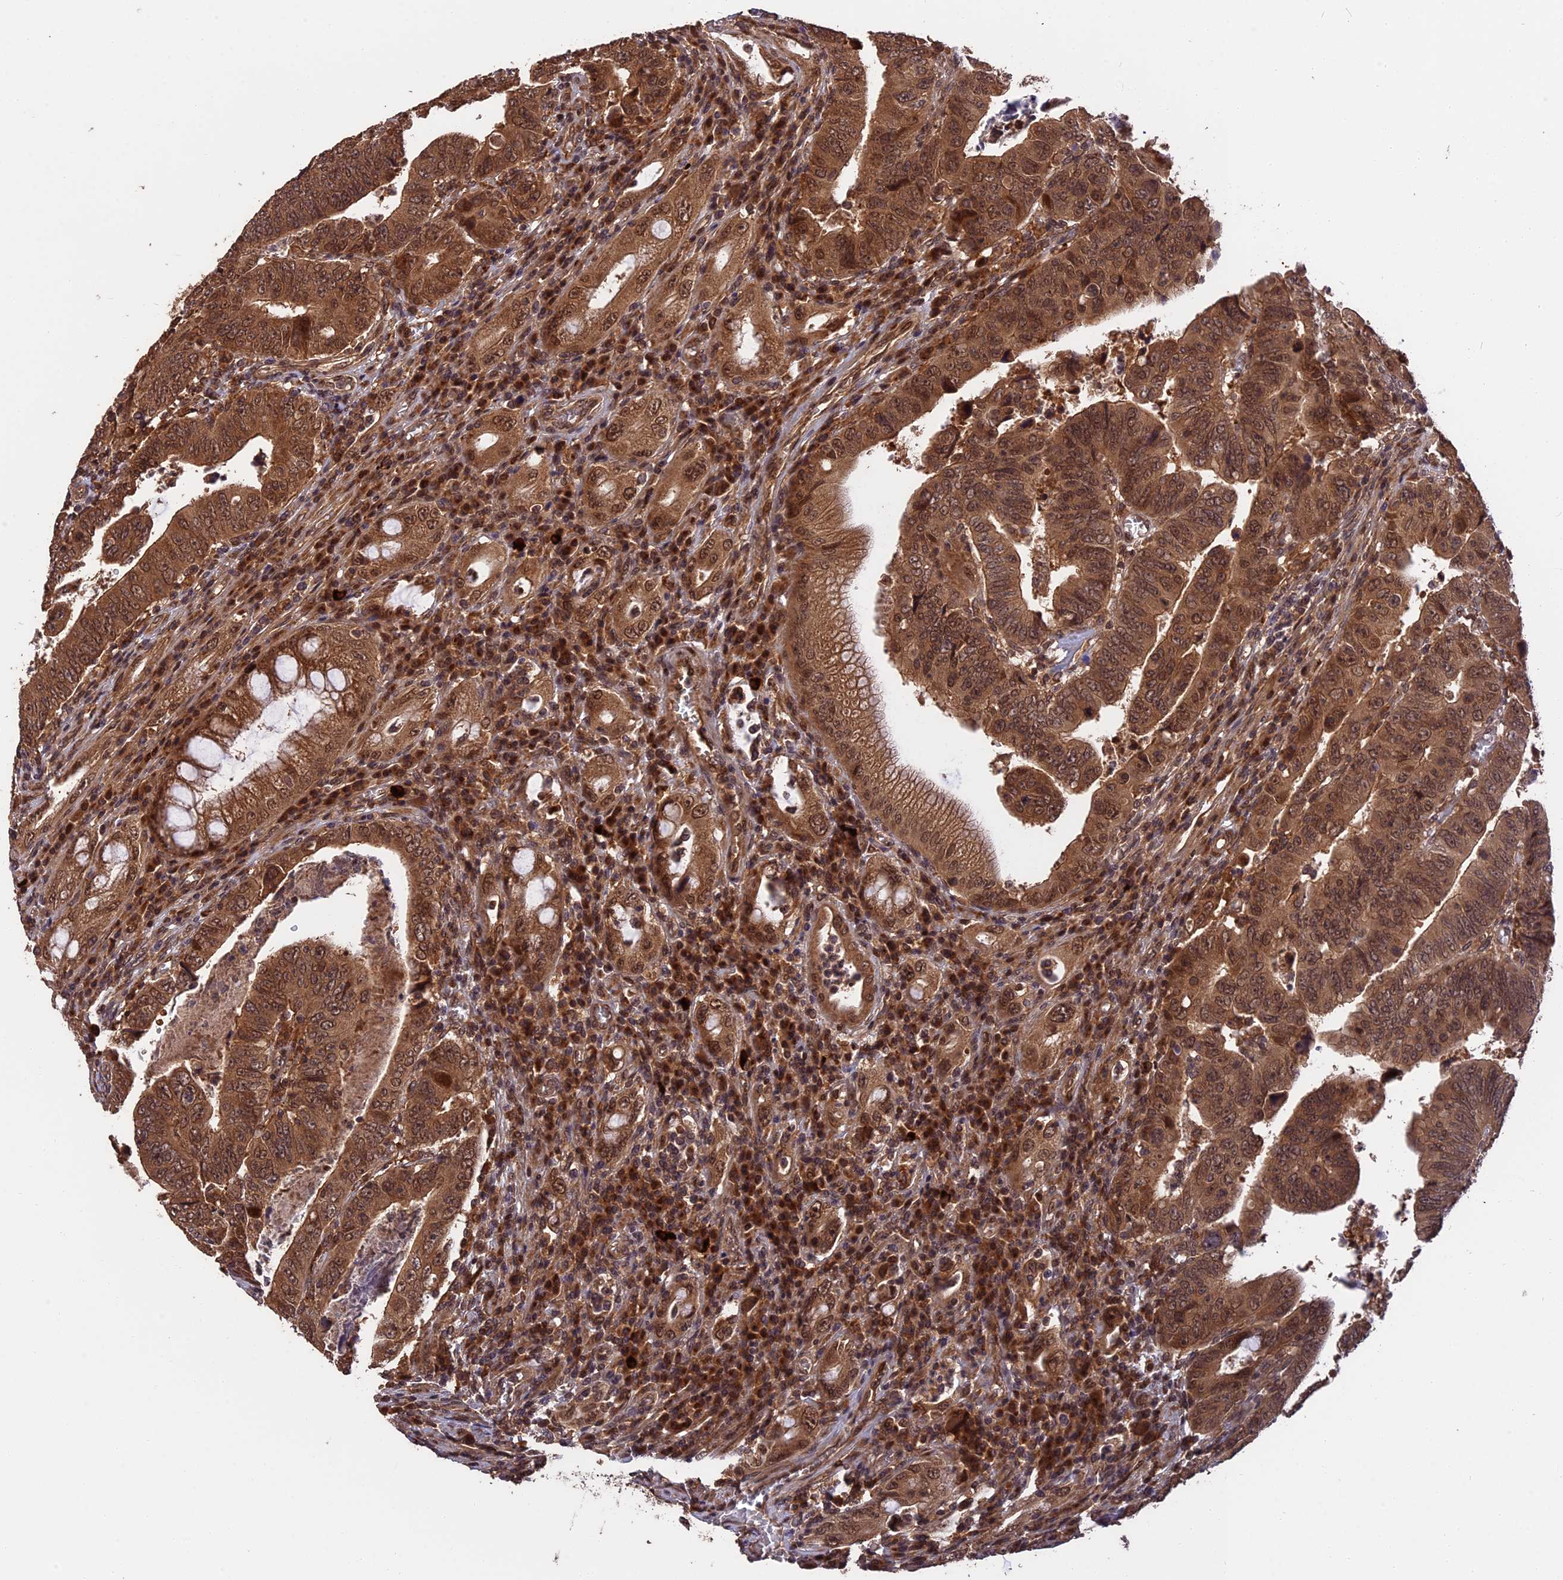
{"staining": {"intensity": "moderate", "quantity": ">75%", "location": "cytoplasmic/membranous,nuclear"}, "tissue": "colorectal cancer", "cell_type": "Tumor cells", "image_type": "cancer", "snomed": [{"axis": "morphology", "description": "Normal tissue, NOS"}, {"axis": "morphology", "description": "Adenocarcinoma, NOS"}, {"axis": "topography", "description": "Rectum"}], "caption": "Immunohistochemistry (DAB (3,3'-diaminobenzidine)) staining of adenocarcinoma (colorectal) reveals moderate cytoplasmic/membranous and nuclear protein positivity in approximately >75% of tumor cells. Using DAB (3,3'-diaminobenzidine) (brown) and hematoxylin (blue) stains, captured at high magnification using brightfield microscopy.", "gene": "ESCO1", "patient": {"sex": "female", "age": 65}}